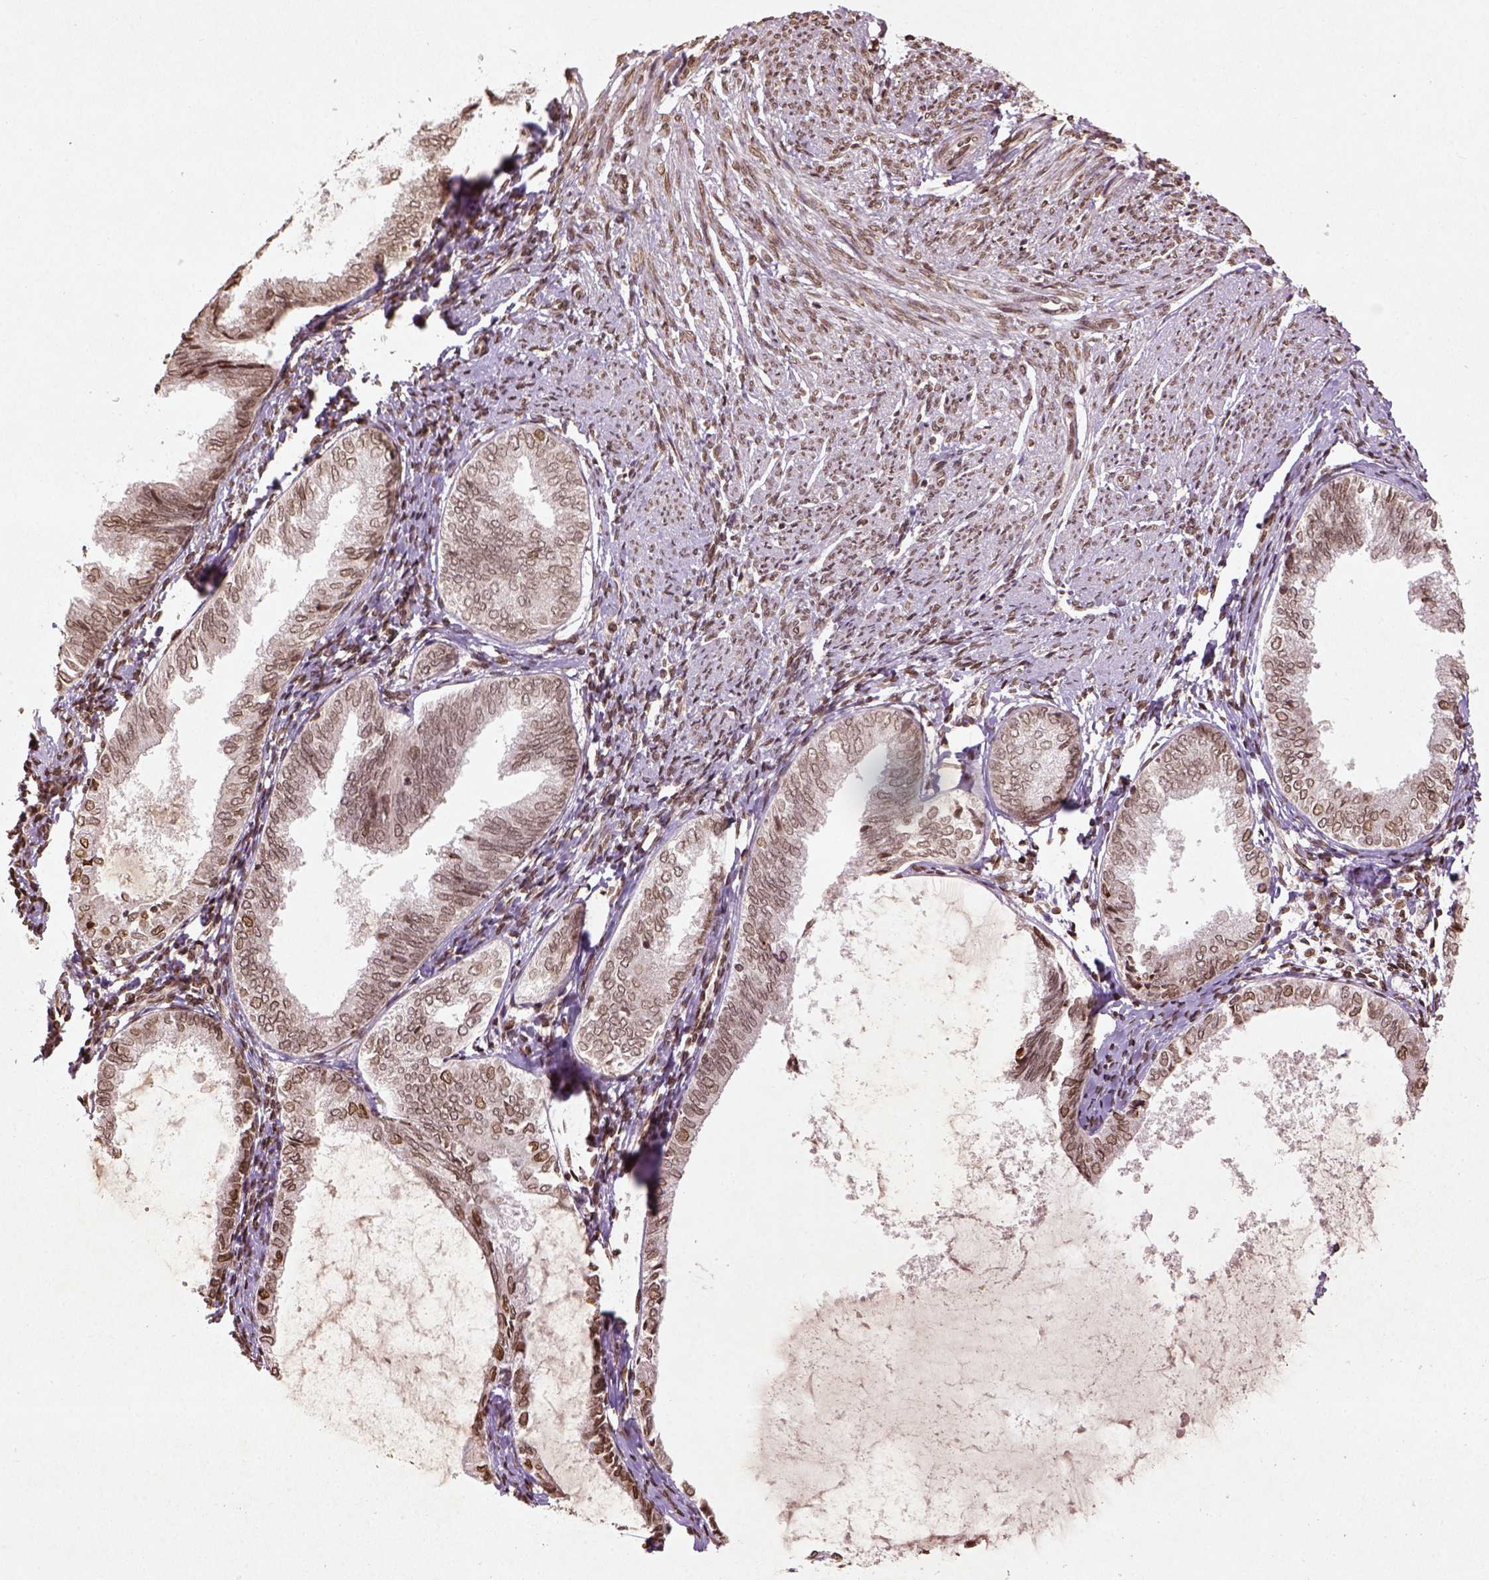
{"staining": {"intensity": "moderate", "quantity": ">75%", "location": "nuclear"}, "tissue": "endometrial cancer", "cell_type": "Tumor cells", "image_type": "cancer", "snomed": [{"axis": "morphology", "description": "Adenocarcinoma, NOS"}, {"axis": "topography", "description": "Endometrium"}], "caption": "Immunohistochemical staining of human endometrial adenocarcinoma reveals medium levels of moderate nuclear positivity in about >75% of tumor cells.", "gene": "BANF1", "patient": {"sex": "female", "age": 68}}